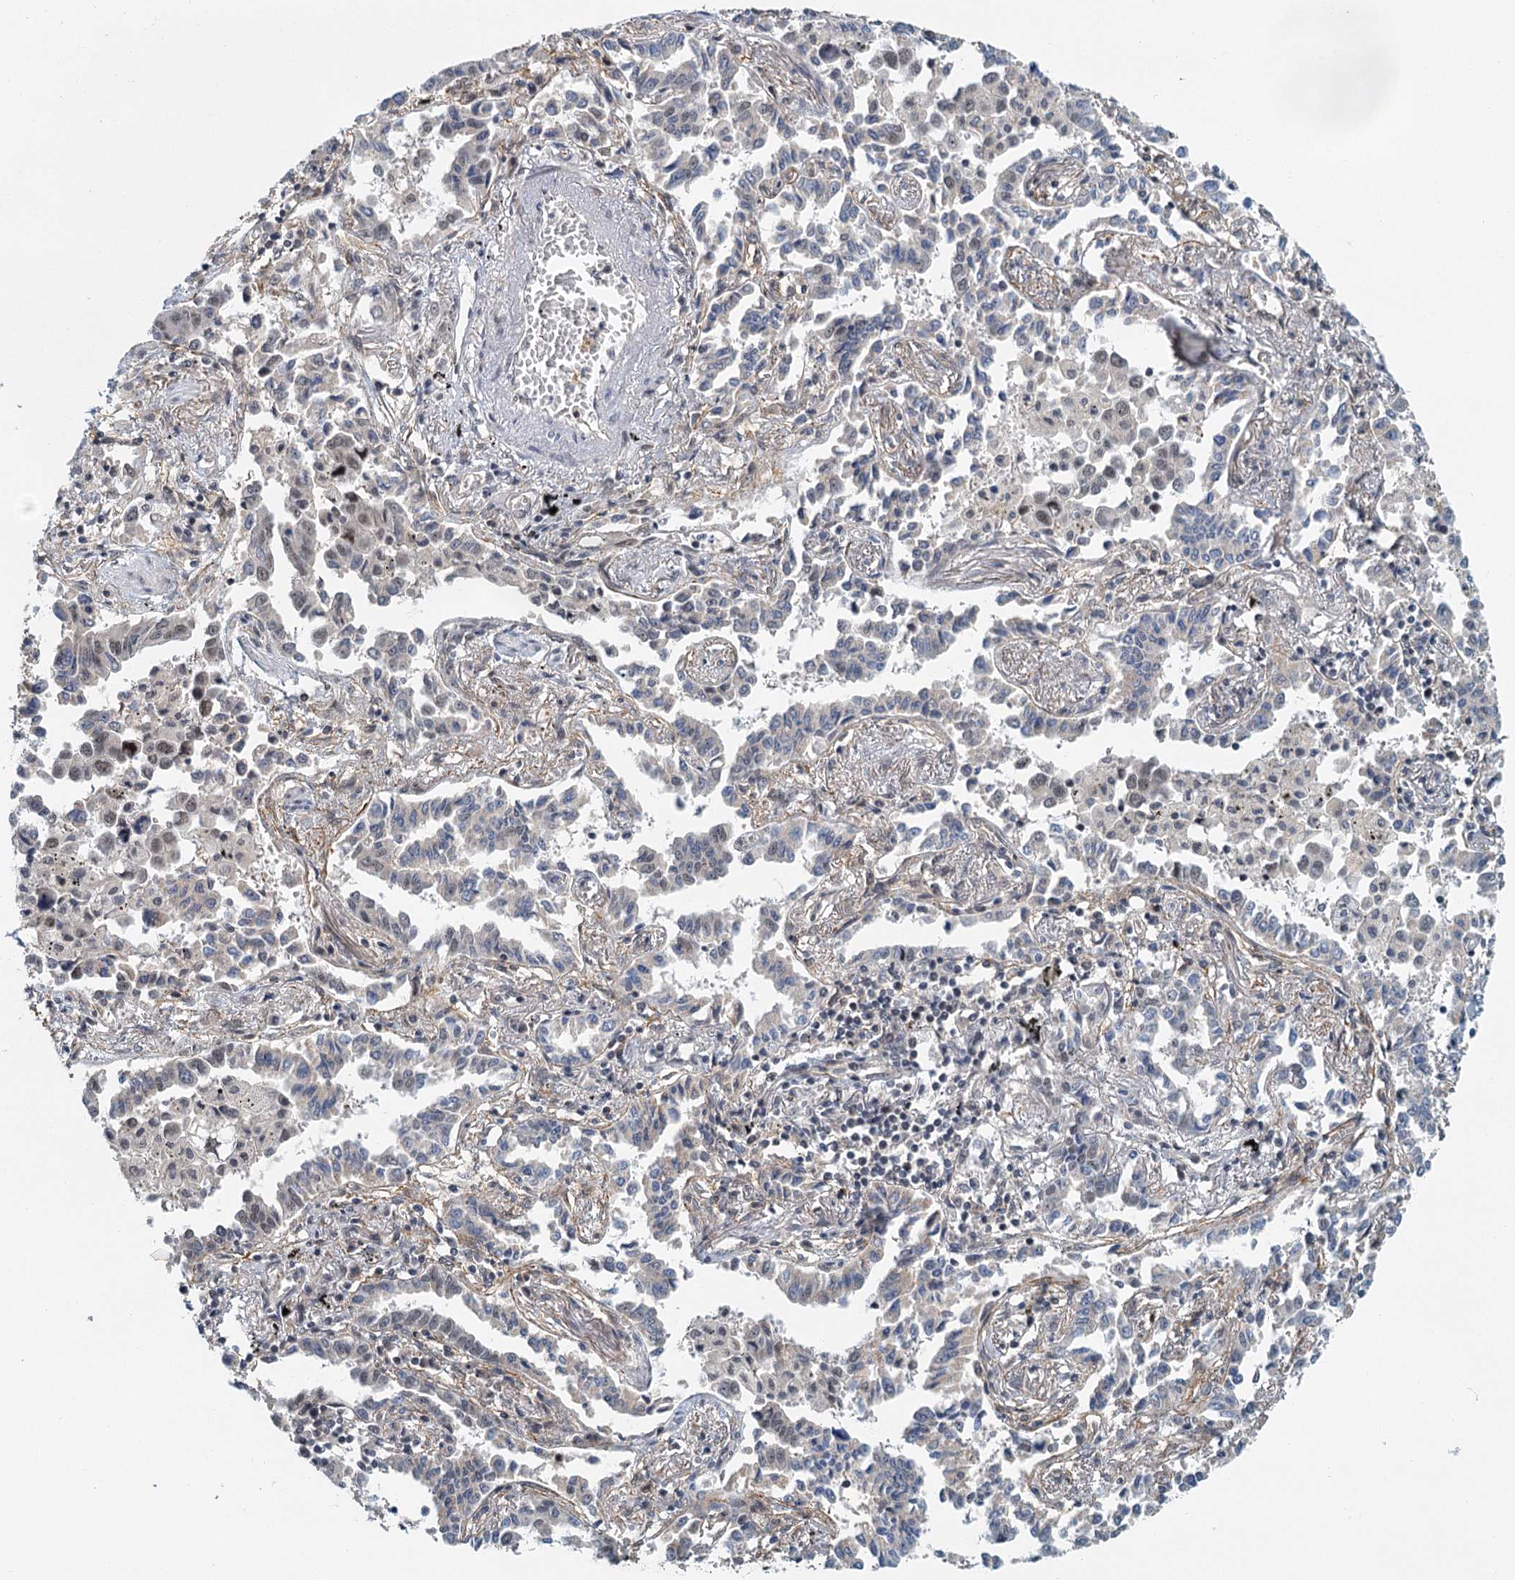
{"staining": {"intensity": "weak", "quantity": "<25%", "location": "nuclear"}, "tissue": "lung cancer", "cell_type": "Tumor cells", "image_type": "cancer", "snomed": [{"axis": "morphology", "description": "Adenocarcinoma, NOS"}, {"axis": "topography", "description": "Lung"}], "caption": "DAB (3,3'-diaminobenzidine) immunohistochemical staining of lung cancer displays no significant expression in tumor cells.", "gene": "TAS2R42", "patient": {"sex": "male", "age": 67}}